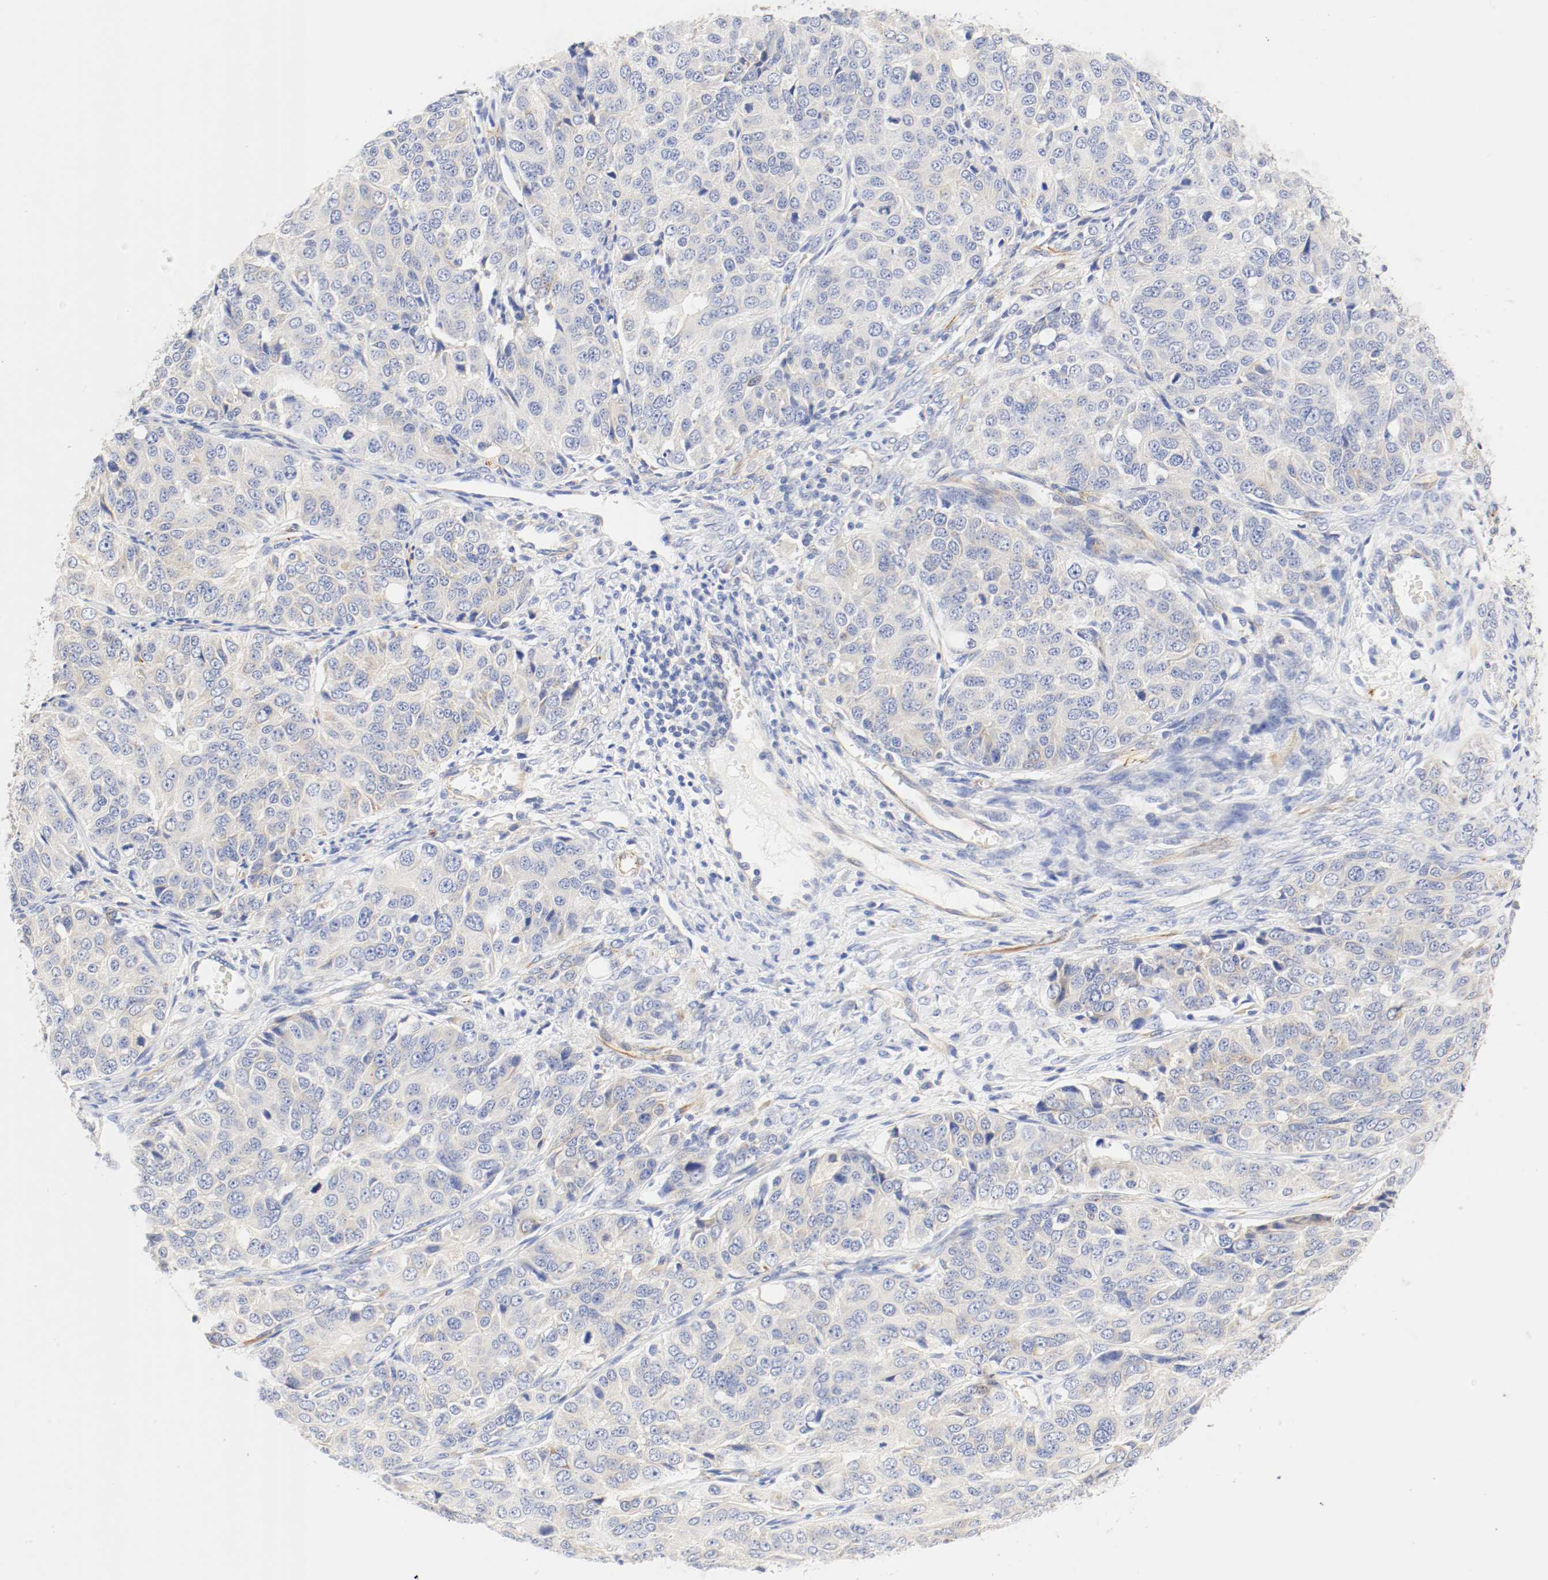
{"staining": {"intensity": "moderate", "quantity": "<25%", "location": "cytoplasmic/membranous"}, "tissue": "ovarian cancer", "cell_type": "Tumor cells", "image_type": "cancer", "snomed": [{"axis": "morphology", "description": "Carcinoma, endometroid"}, {"axis": "topography", "description": "Ovary"}], "caption": "Immunohistochemistry (IHC) (DAB) staining of ovarian endometroid carcinoma demonstrates moderate cytoplasmic/membranous protein staining in about <25% of tumor cells. (DAB (3,3'-diaminobenzidine) IHC, brown staining for protein, blue staining for nuclei).", "gene": "GIT1", "patient": {"sex": "female", "age": 51}}